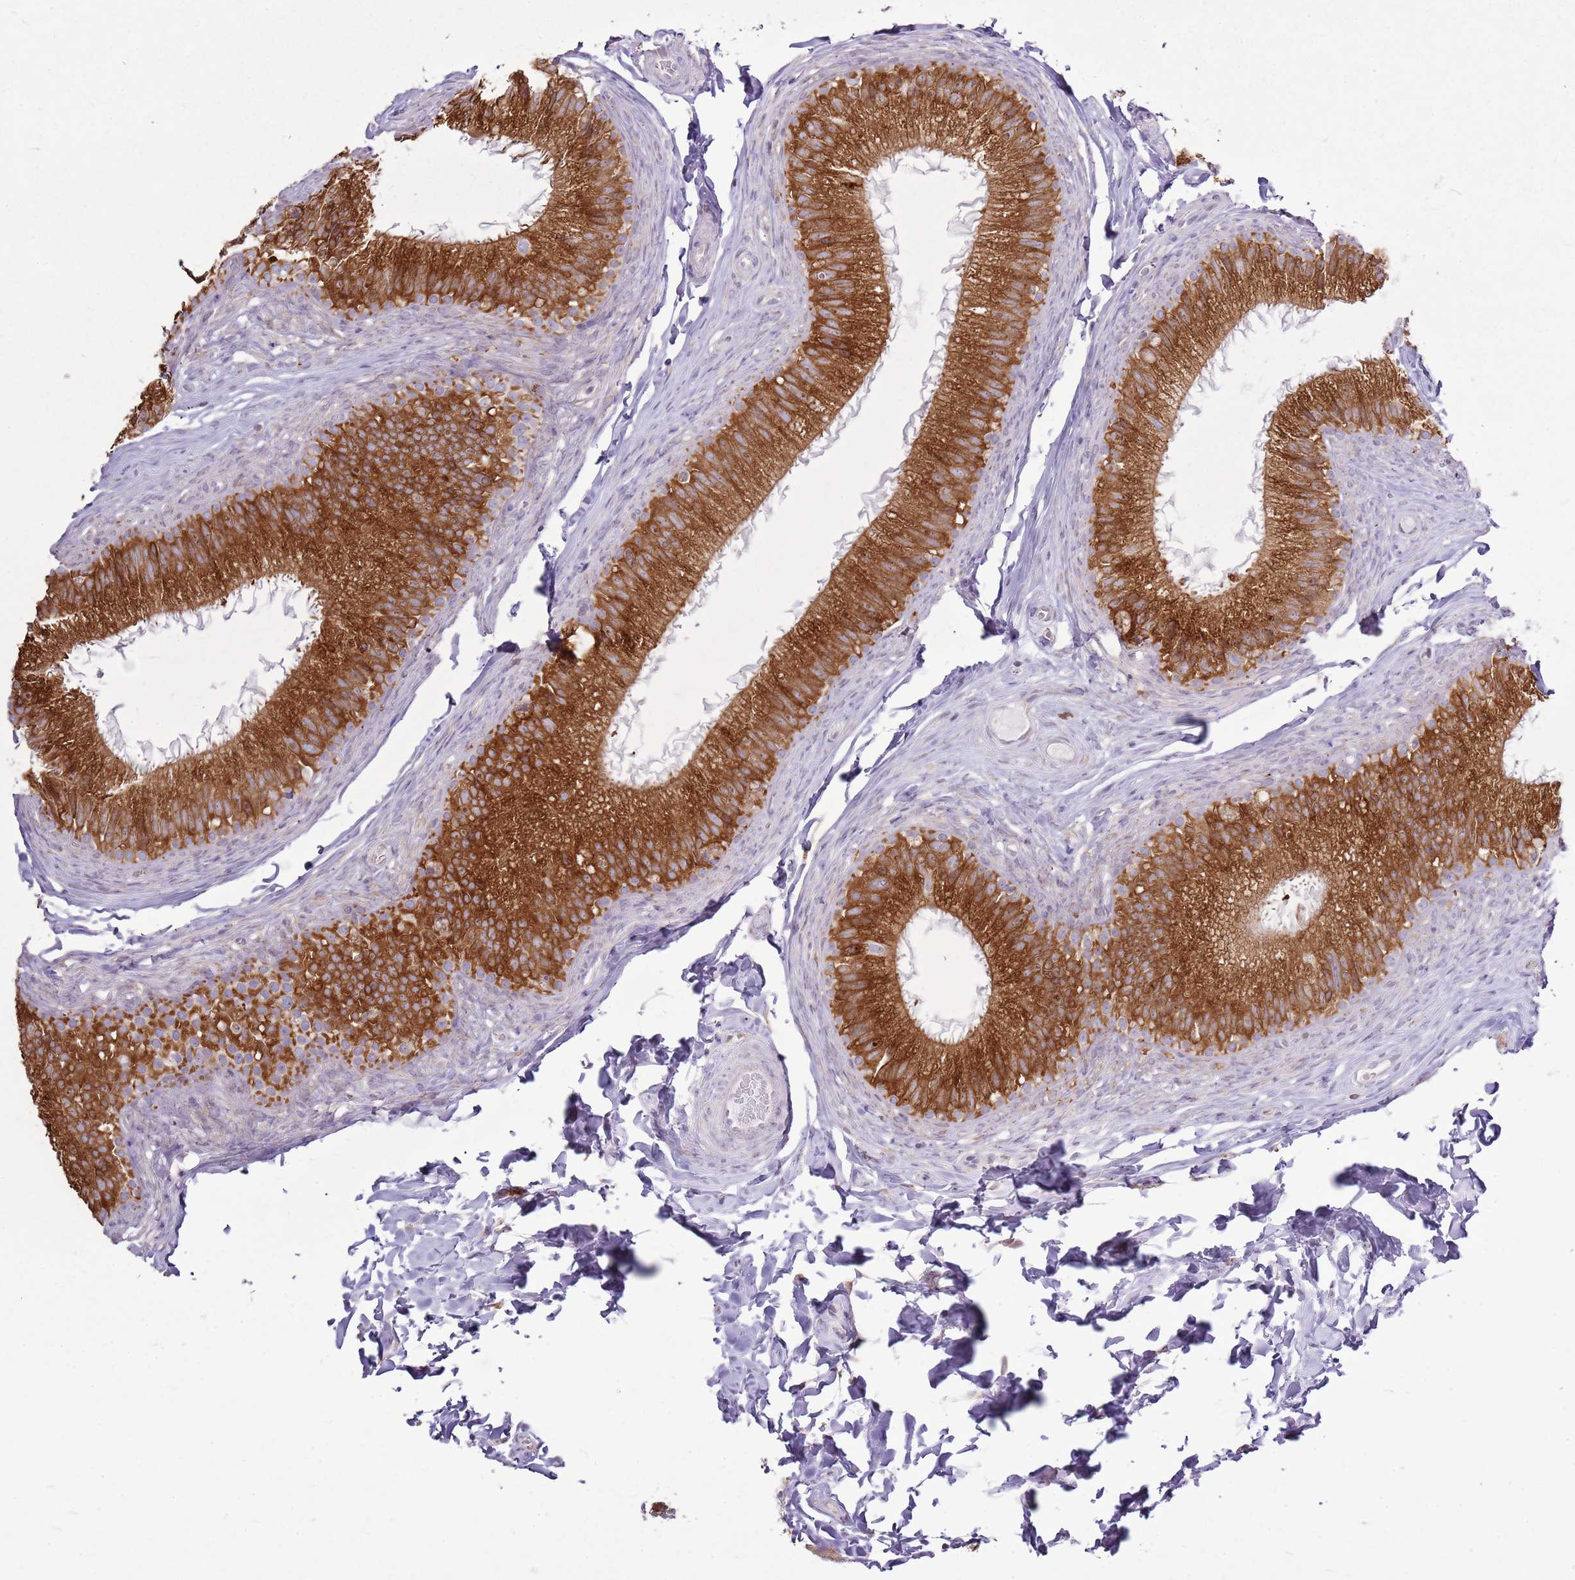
{"staining": {"intensity": "strong", "quantity": ">75%", "location": "cytoplasmic/membranous"}, "tissue": "epididymis", "cell_type": "Glandular cells", "image_type": "normal", "snomed": [{"axis": "morphology", "description": "Normal tissue, NOS"}, {"axis": "topography", "description": "Epididymis"}], "caption": "Epididymis stained with IHC reveals strong cytoplasmic/membranous expression in about >75% of glandular cells. Using DAB (brown) and hematoxylin (blue) stains, captured at high magnification using brightfield microscopy.", "gene": "TMED10", "patient": {"sex": "male", "age": 49}}